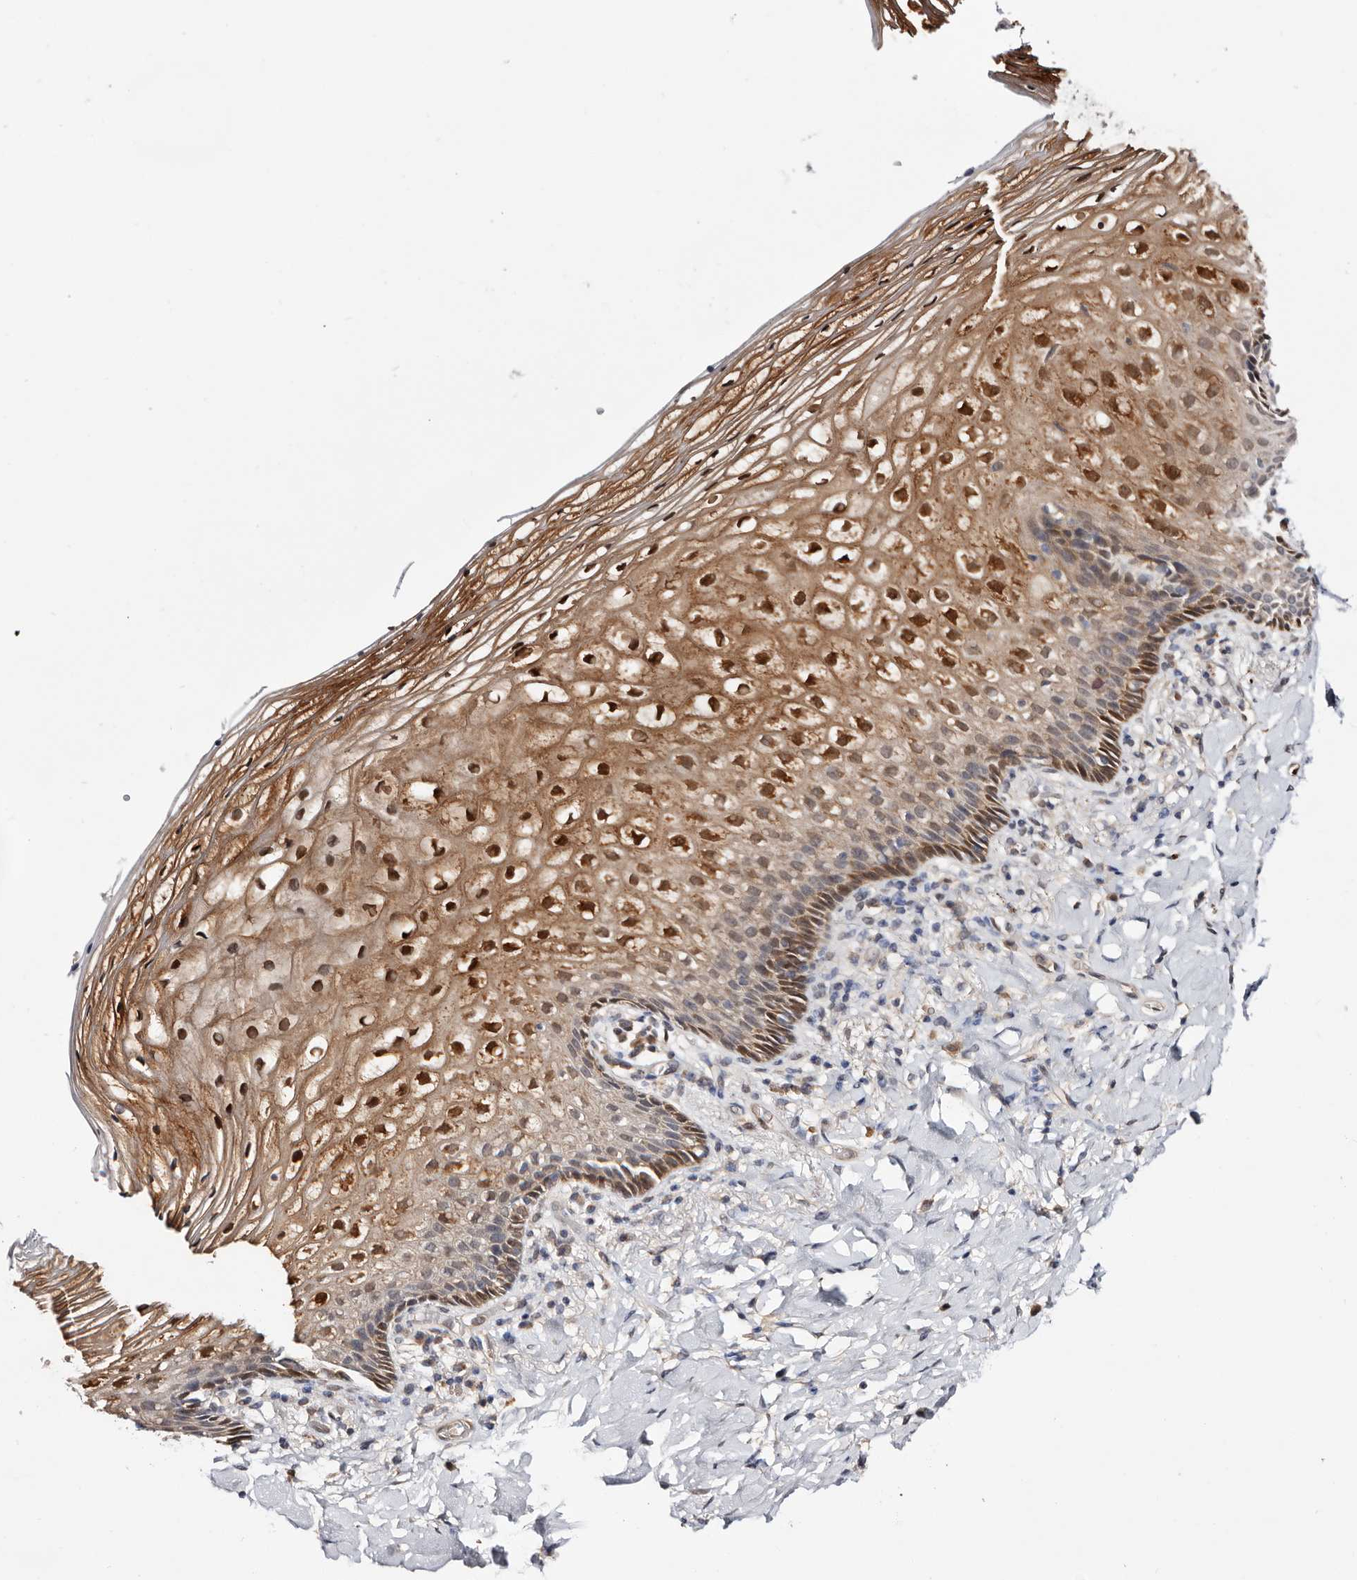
{"staining": {"intensity": "moderate", "quantity": ">75%", "location": "cytoplasmic/membranous,nuclear"}, "tissue": "vagina", "cell_type": "Squamous epithelial cells", "image_type": "normal", "snomed": [{"axis": "morphology", "description": "Normal tissue, NOS"}, {"axis": "topography", "description": "Vagina"}], "caption": "Immunohistochemistry (IHC) histopathology image of normal vagina: human vagina stained using immunohistochemistry (IHC) displays medium levels of moderate protein expression localized specifically in the cytoplasmic/membranous,nuclear of squamous epithelial cells, appearing as a cytoplasmic/membranous,nuclear brown color.", "gene": "TP53I3", "patient": {"sex": "female", "age": 60}}